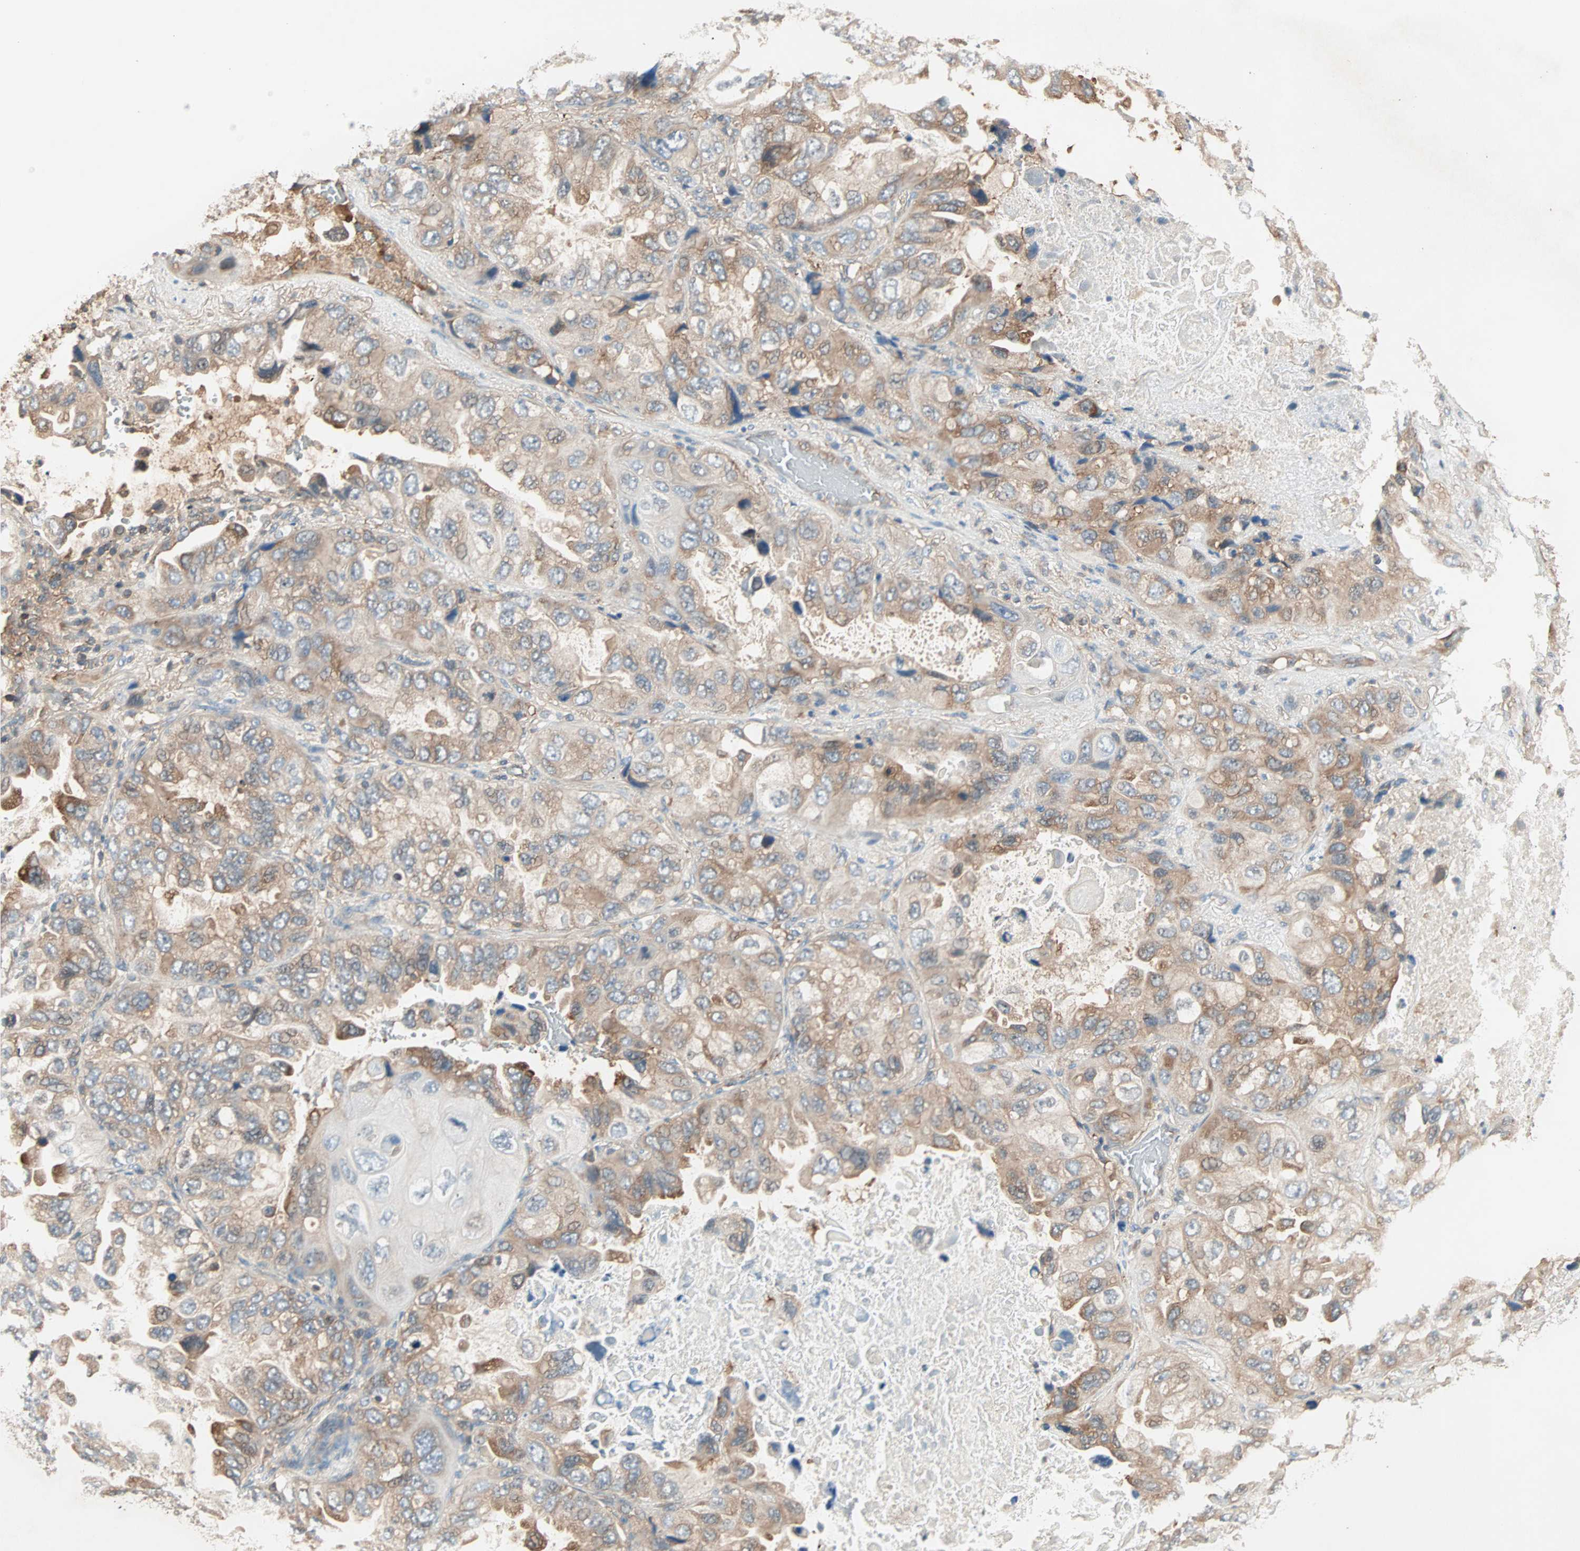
{"staining": {"intensity": "moderate", "quantity": ">75%", "location": "cytoplasmic/membranous"}, "tissue": "lung cancer", "cell_type": "Tumor cells", "image_type": "cancer", "snomed": [{"axis": "morphology", "description": "Squamous cell carcinoma, NOS"}, {"axis": "topography", "description": "Lung"}], "caption": "Protein positivity by immunohistochemistry exhibits moderate cytoplasmic/membranous positivity in about >75% of tumor cells in lung cancer.", "gene": "TEC", "patient": {"sex": "female", "age": 73}}